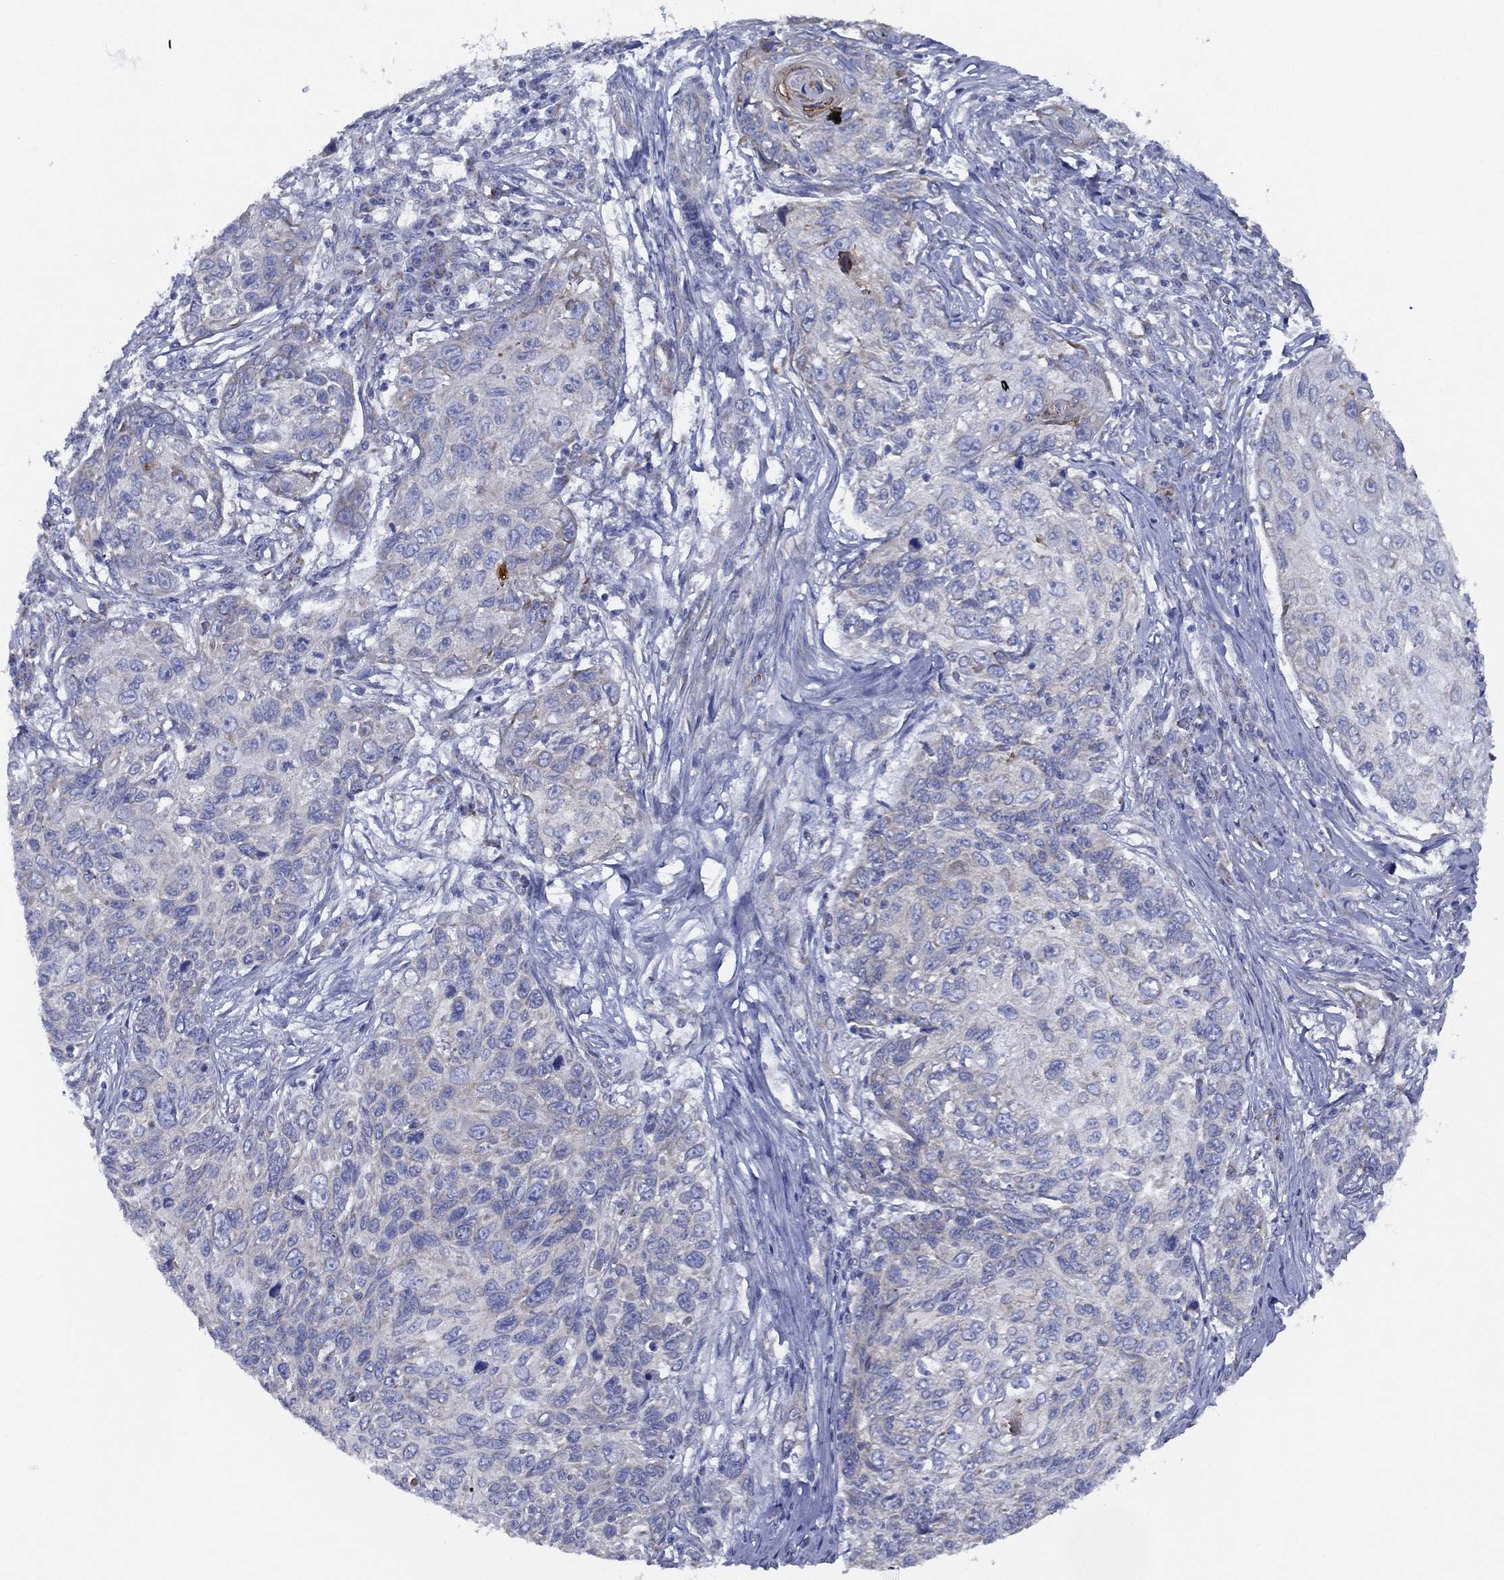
{"staining": {"intensity": "negative", "quantity": "none", "location": "none"}, "tissue": "skin cancer", "cell_type": "Tumor cells", "image_type": "cancer", "snomed": [{"axis": "morphology", "description": "Squamous cell carcinoma, NOS"}, {"axis": "topography", "description": "Skin"}], "caption": "A histopathology image of skin squamous cell carcinoma stained for a protein reveals no brown staining in tumor cells.", "gene": "ZNF223", "patient": {"sex": "male", "age": 92}}